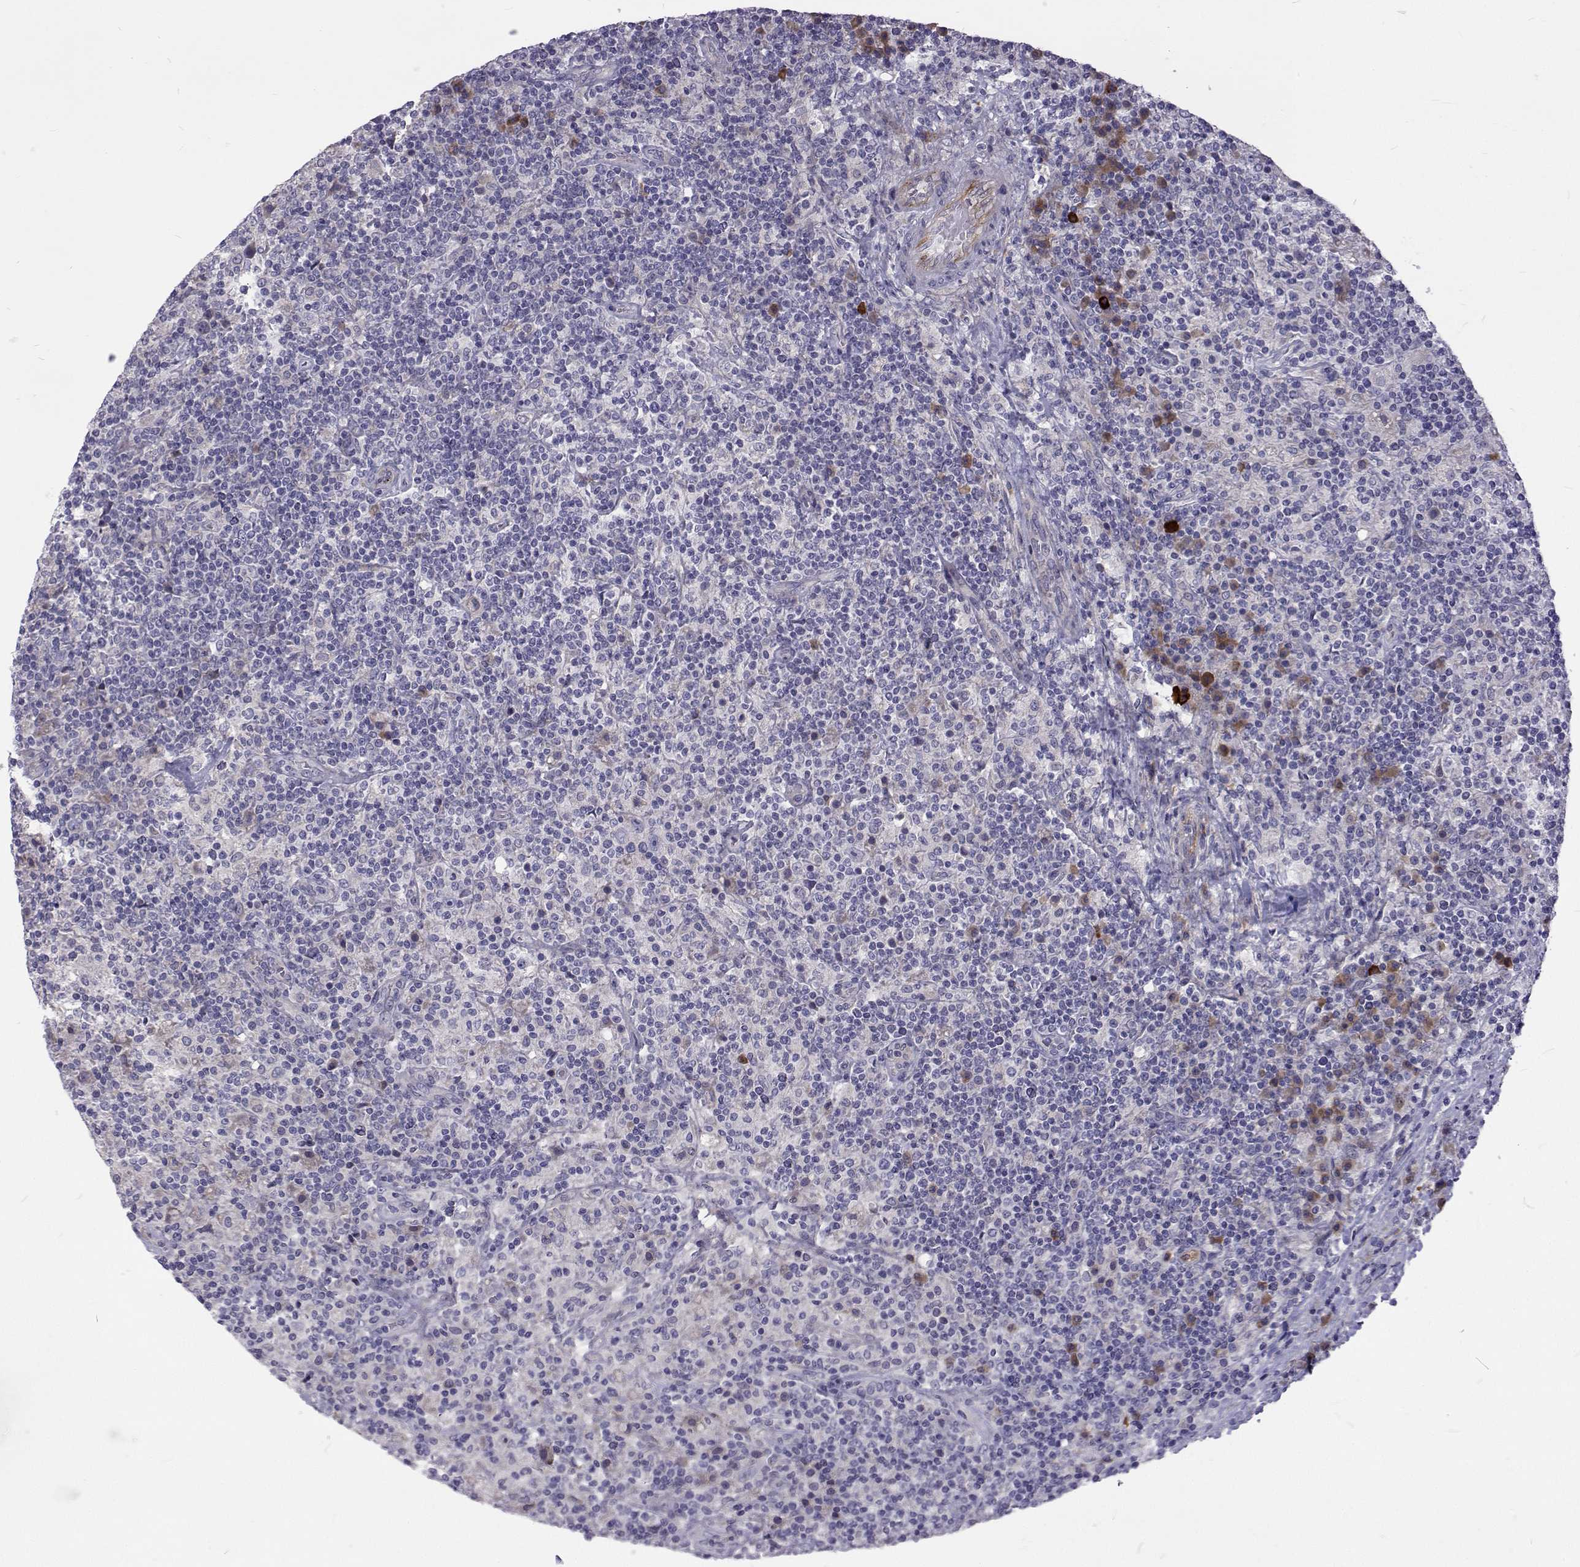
{"staining": {"intensity": "negative", "quantity": "none", "location": "none"}, "tissue": "lymphoma", "cell_type": "Tumor cells", "image_type": "cancer", "snomed": [{"axis": "morphology", "description": "Hodgkin's disease, NOS"}, {"axis": "topography", "description": "Lymph node"}], "caption": "This is a image of immunohistochemistry (IHC) staining of lymphoma, which shows no expression in tumor cells.", "gene": "NPR3", "patient": {"sex": "male", "age": 70}}